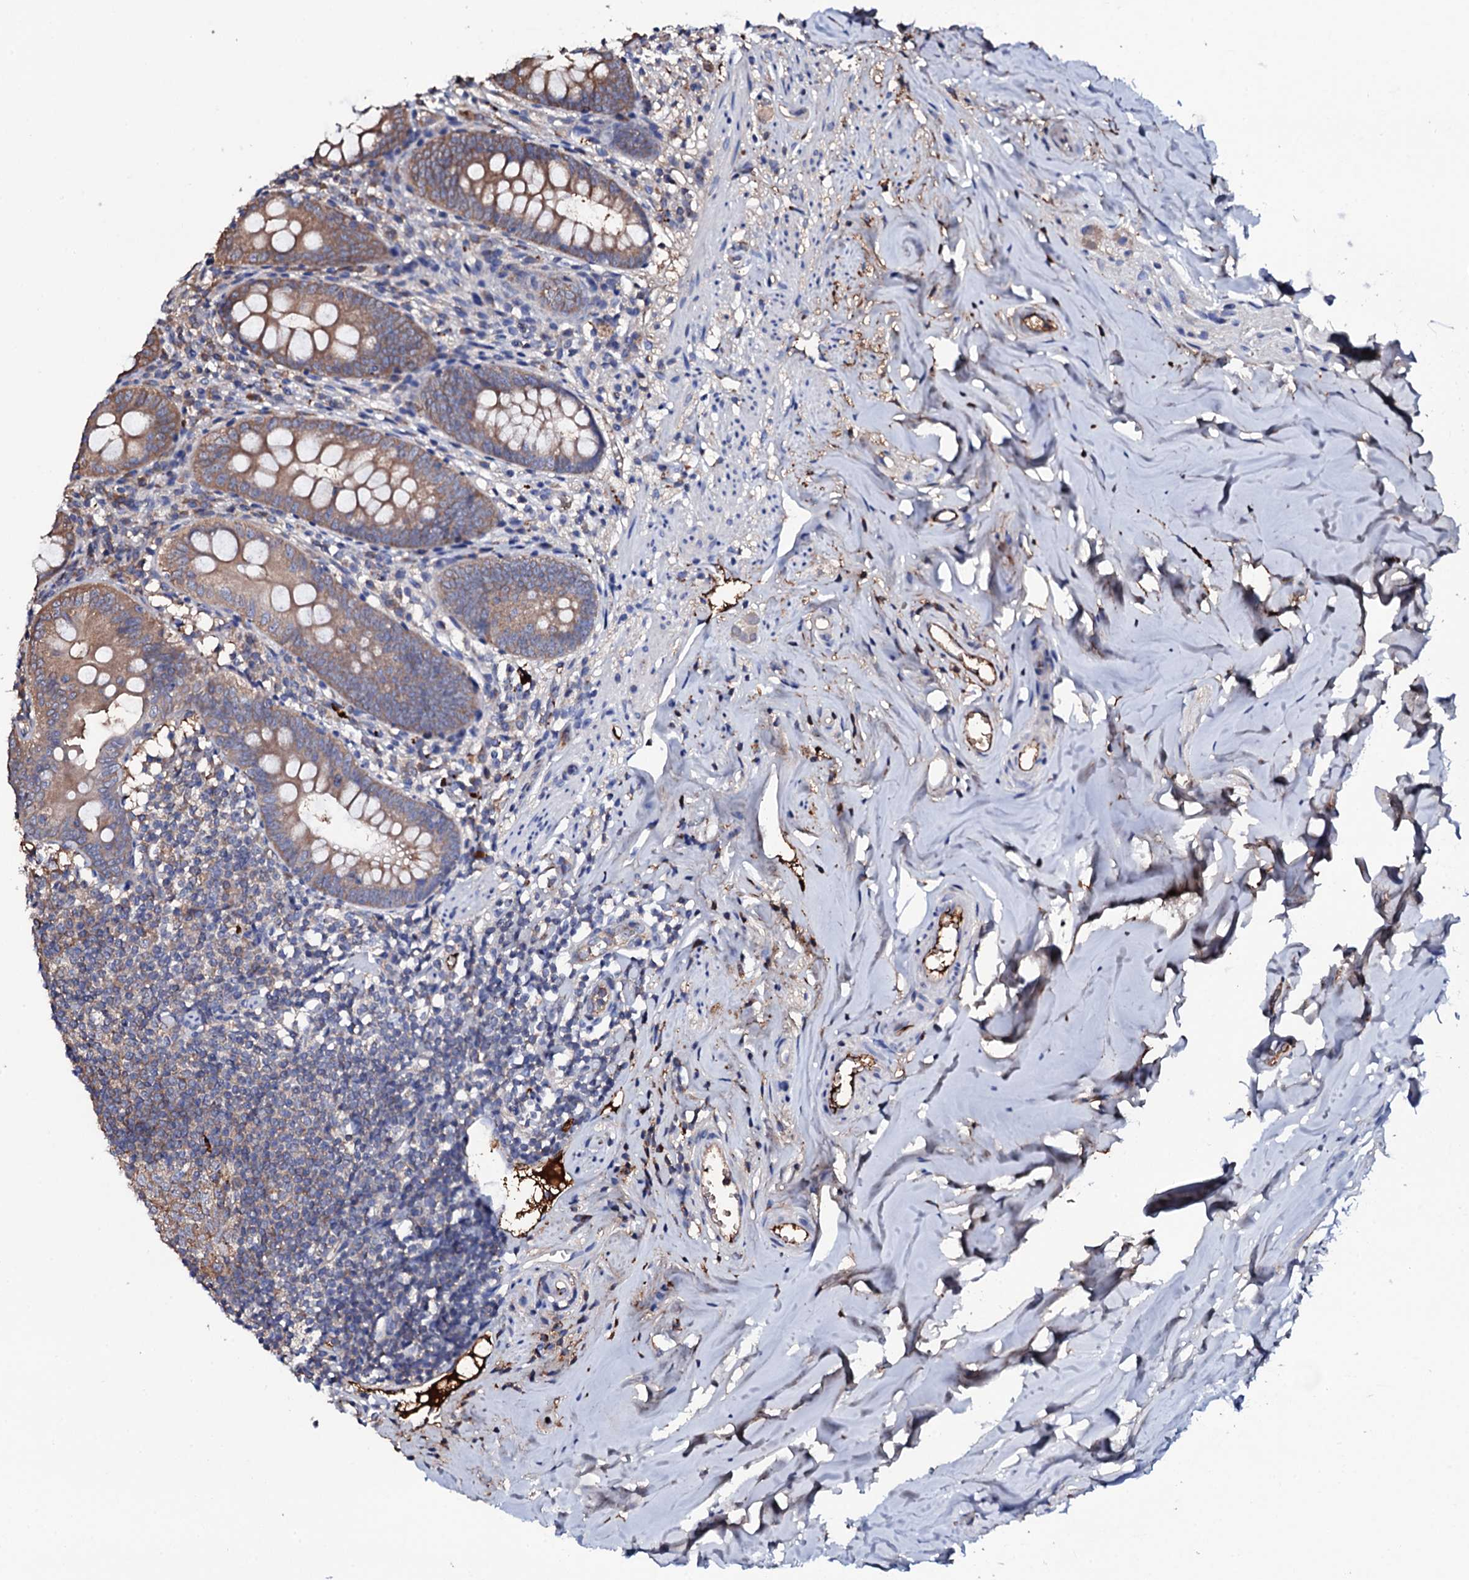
{"staining": {"intensity": "moderate", "quantity": ">75%", "location": "cytoplasmic/membranous"}, "tissue": "appendix", "cell_type": "Glandular cells", "image_type": "normal", "snomed": [{"axis": "morphology", "description": "Normal tissue, NOS"}, {"axis": "topography", "description": "Appendix"}], "caption": "This histopathology image demonstrates IHC staining of unremarkable human appendix, with medium moderate cytoplasmic/membranous staining in about >75% of glandular cells.", "gene": "TCAF2C", "patient": {"sex": "female", "age": 51}}